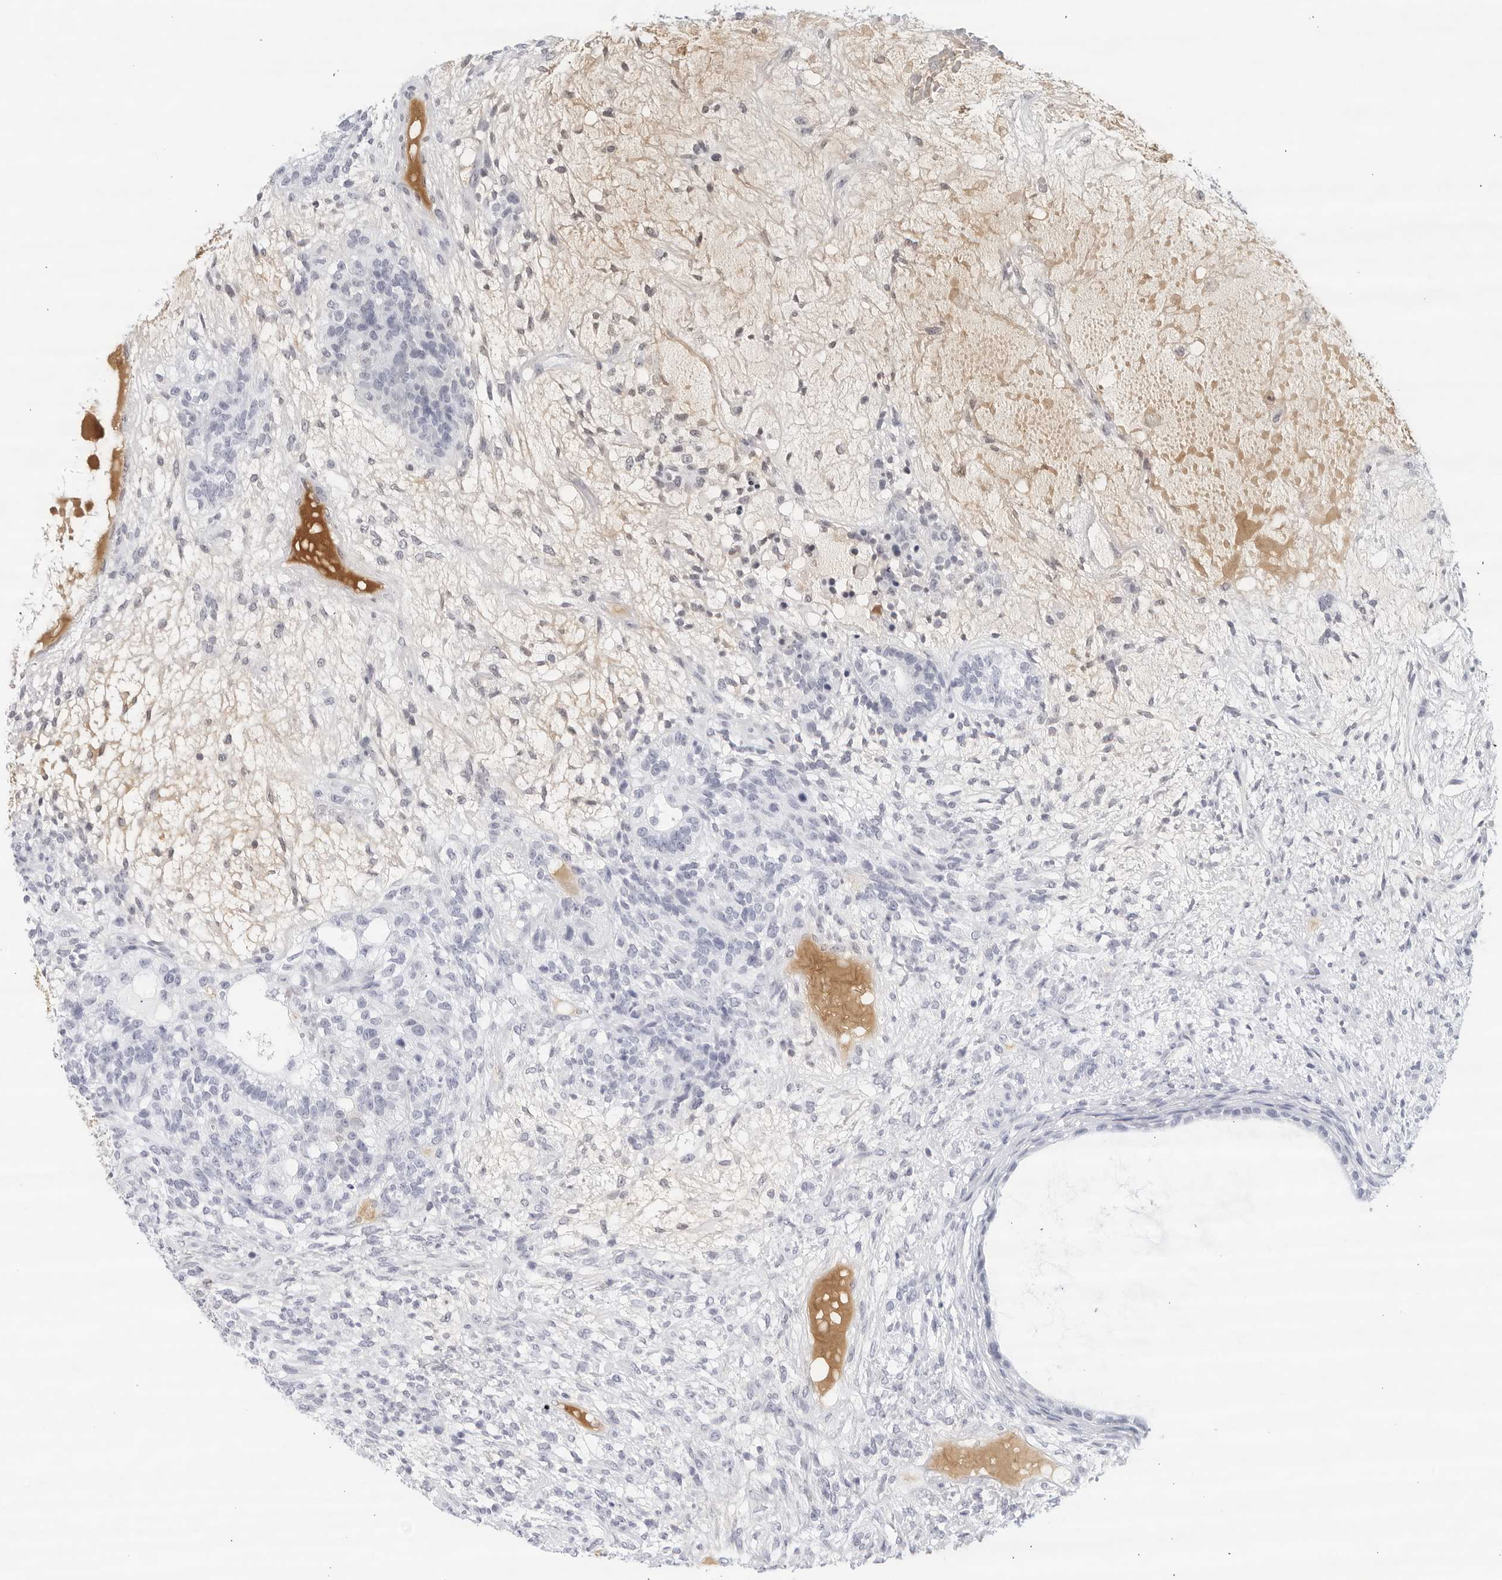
{"staining": {"intensity": "negative", "quantity": "none", "location": "none"}, "tissue": "testis cancer", "cell_type": "Tumor cells", "image_type": "cancer", "snomed": [{"axis": "morphology", "description": "Seminoma, NOS"}, {"axis": "morphology", "description": "Carcinoma, Embryonal, NOS"}, {"axis": "topography", "description": "Testis"}], "caption": "Histopathology image shows no significant protein expression in tumor cells of testis seminoma.", "gene": "FGG", "patient": {"sex": "male", "age": 28}}